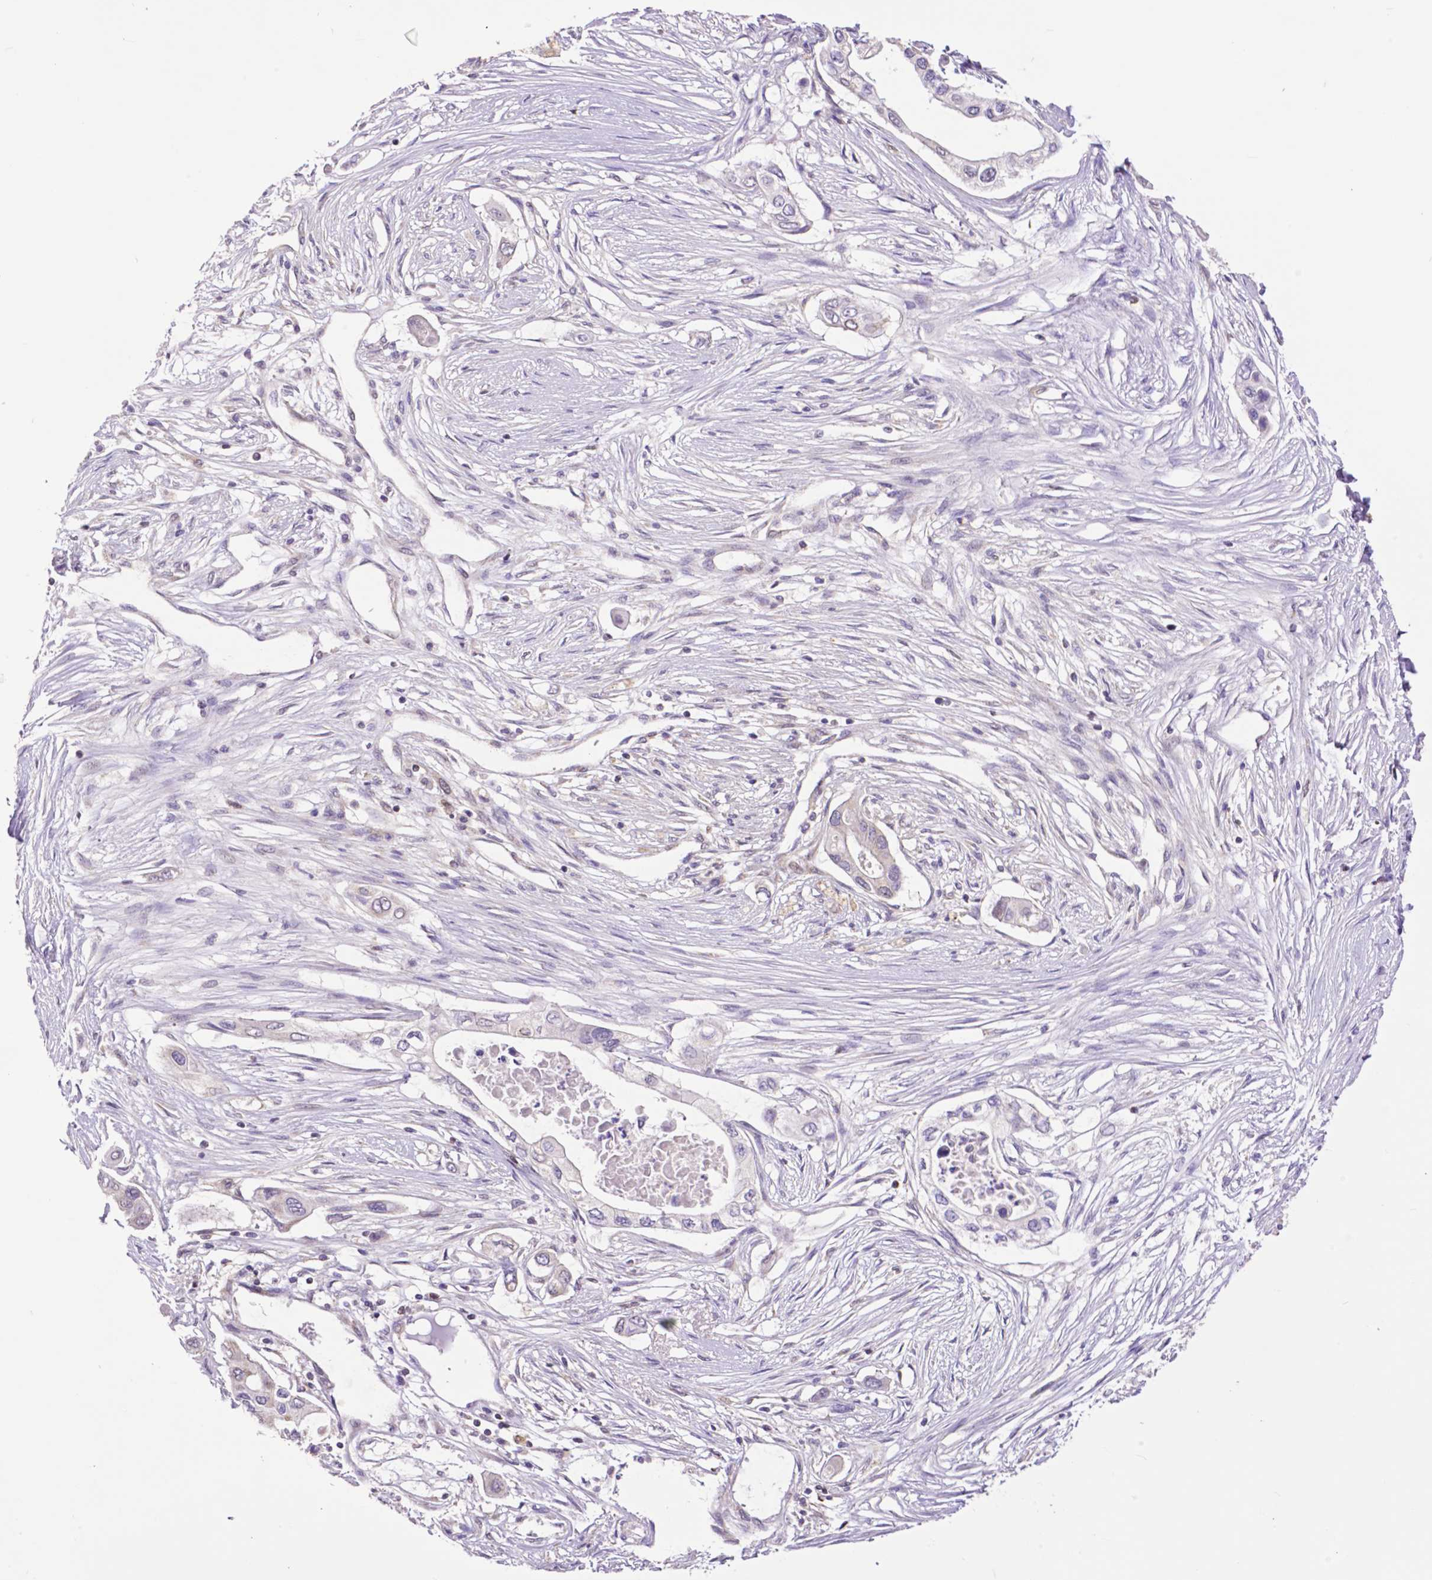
{"staining": {"intensity": "negative", "quantity": "none", "location": "none"}, "tissue": "pancreatic cancer", "cell_type": "Tumor cells", "image_type": "cancer", "snomed": [{"axis": "morphology", "description": "Adenocarcinoma, NOS"}, {"axis": "topography", "description": "Pancreas"}], "caption": "Adenocarcinoma (pancreatic) was stained to show a protein in brown. There is no significant expression in tumor cells.", "gene": "MCL1", "patient": {"sex": "female", "age": 63}}